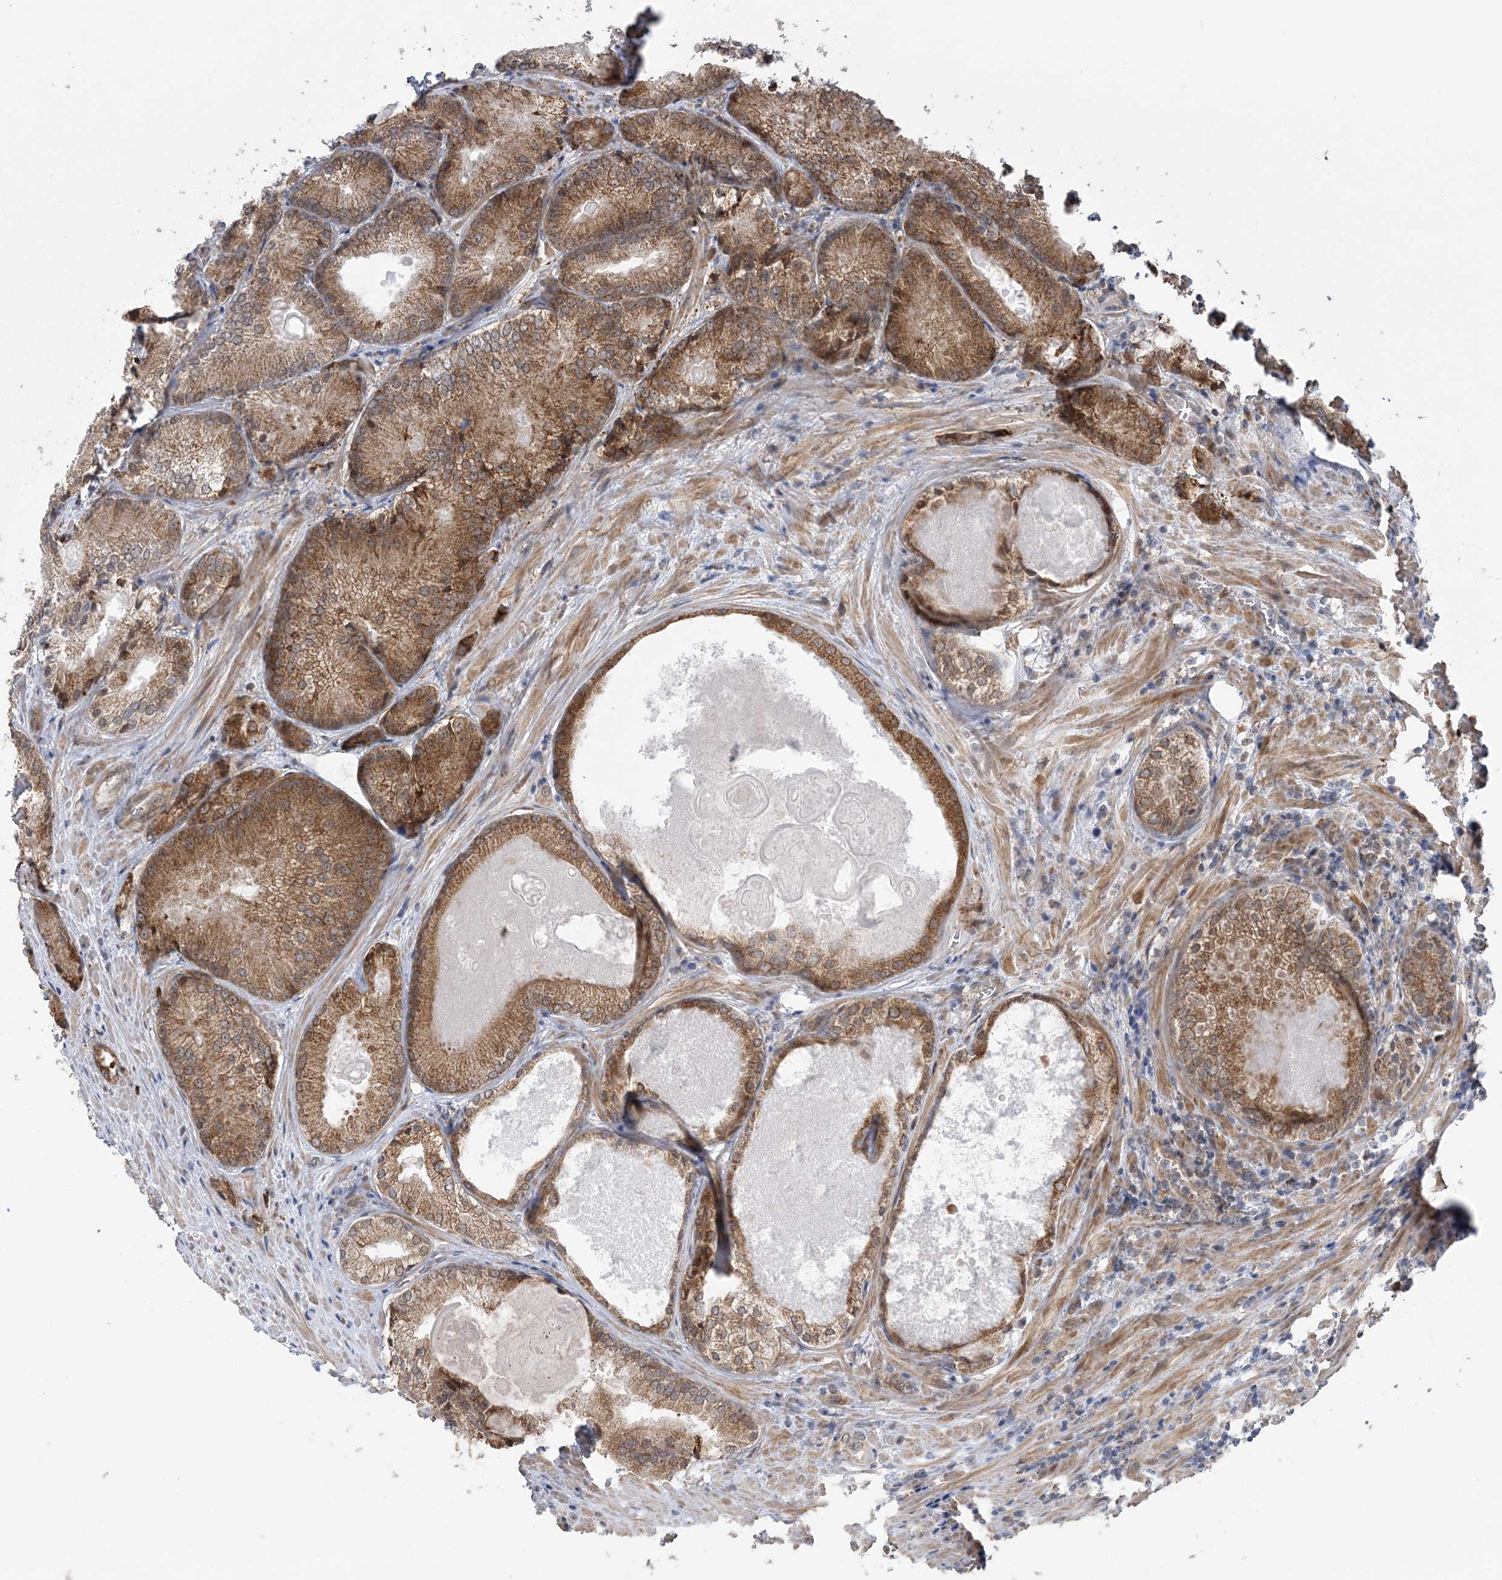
{"staining": {"intensity": "moderate", "quantity": ">75%", "location": "cytoplasmic/membranous"}, "tissue": "prostate cancer", "cell_type": "Tumor cells", "image_type": "cancer", "snomed": [{"axis": "morphology", "description": "Adenocarcinoma, High grade"}, {"axis": "topography", "description": "Prostate"}], "caption": "Prostate adenocarcinoma (high-grade) tissue displays moderate cytoplasmic/membranous positivity in about >75% of tumor cells The staining was performed using DAB, with brown indicating positive protein expression. Nuclei are stained blue with hematoxylin.", "gene": "MRPL47", "patient": {"sex": "male", "age": 66}}